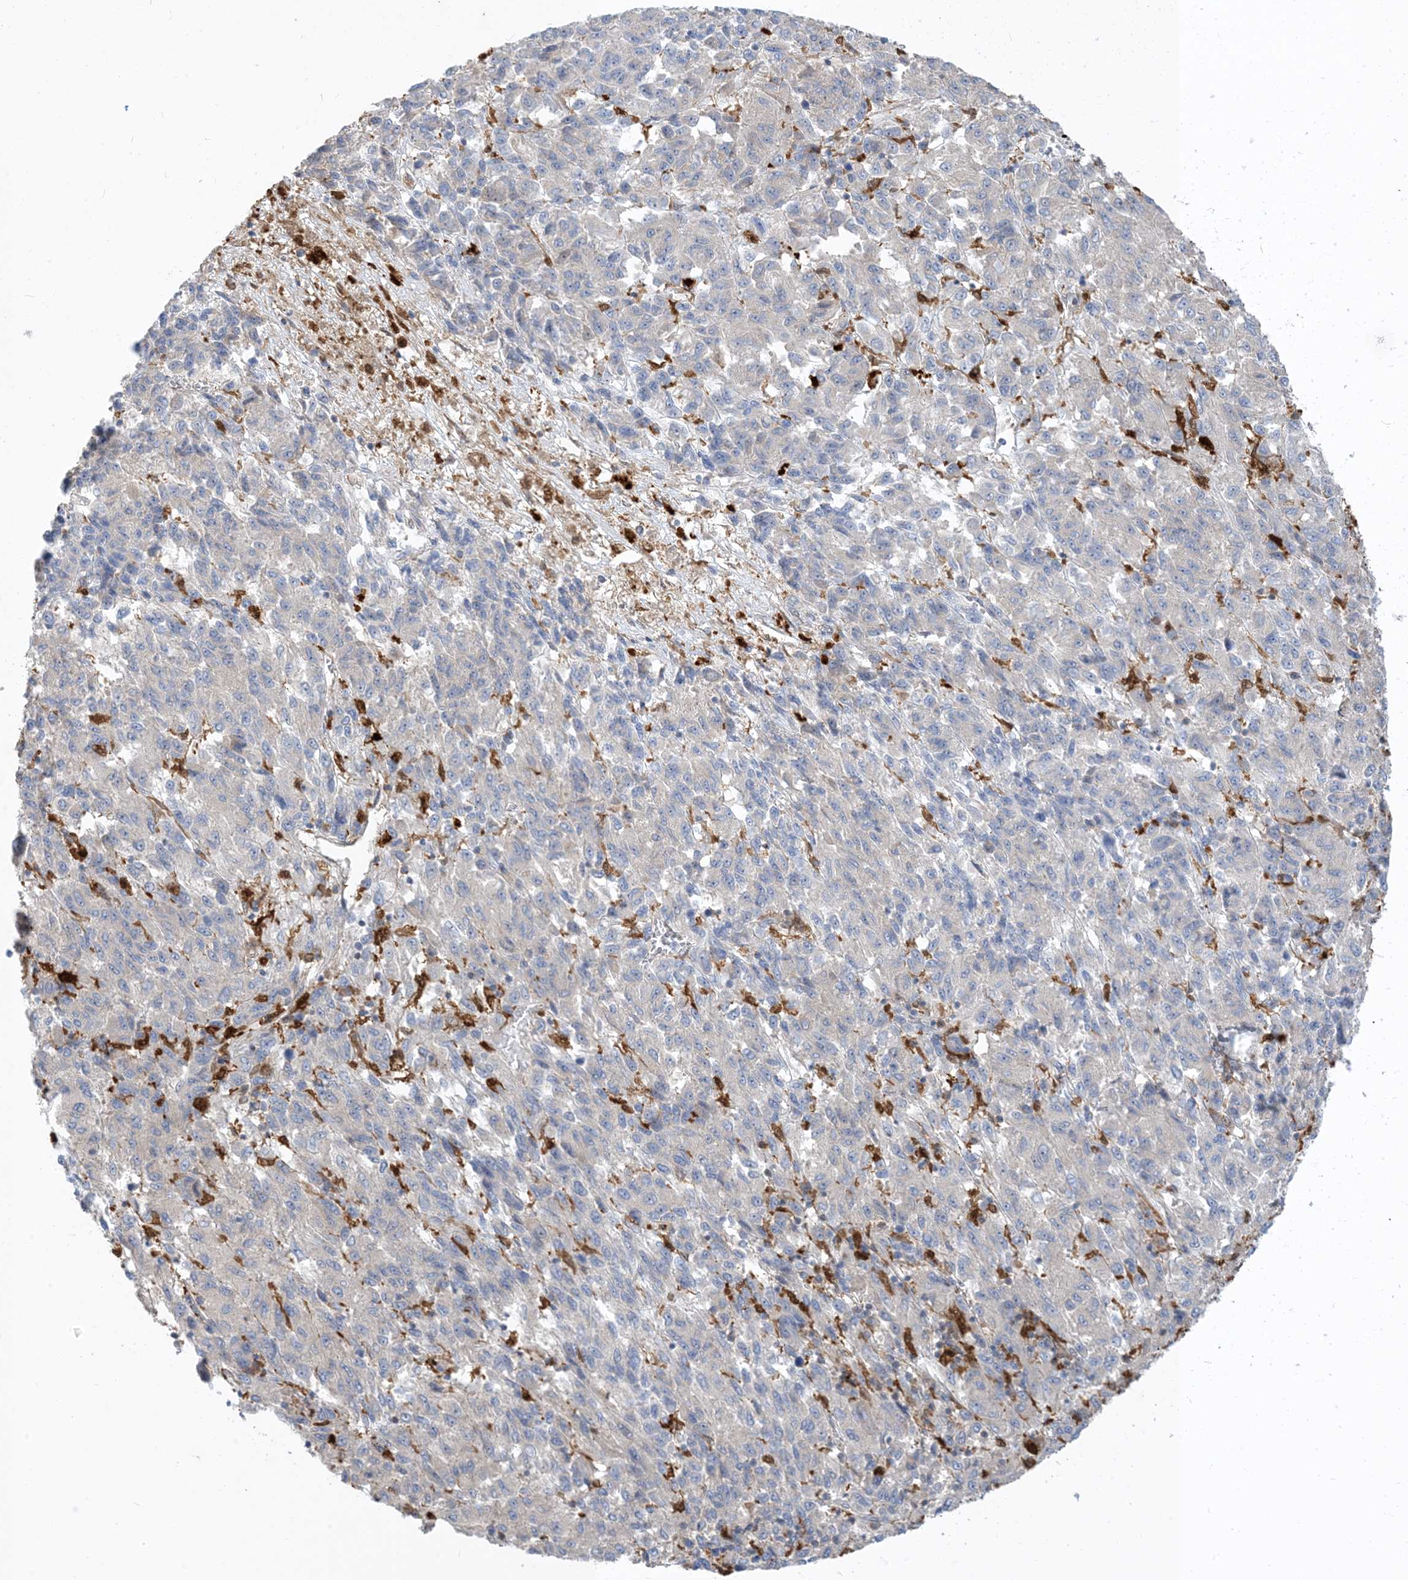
{"staining": {"intensity": "negative", "quantity": "none", "location": "none"}, "tissue": "melanoma", "cell_type": "Tumor cells", "image_type": "cancer", "snomed": [{"axis": "morphology", "description": "Malignant melanoma, Metastatic site"}, {"axis": "topography", "description": "Lung"}], "caption": "This is a photomicrograph of immunohistochemistry staining of malignant melanoma (metastatic site), which shows no staining in tumor cells.", "gene": "NAGK", "patient": {"sex": "male", "age": 64}}